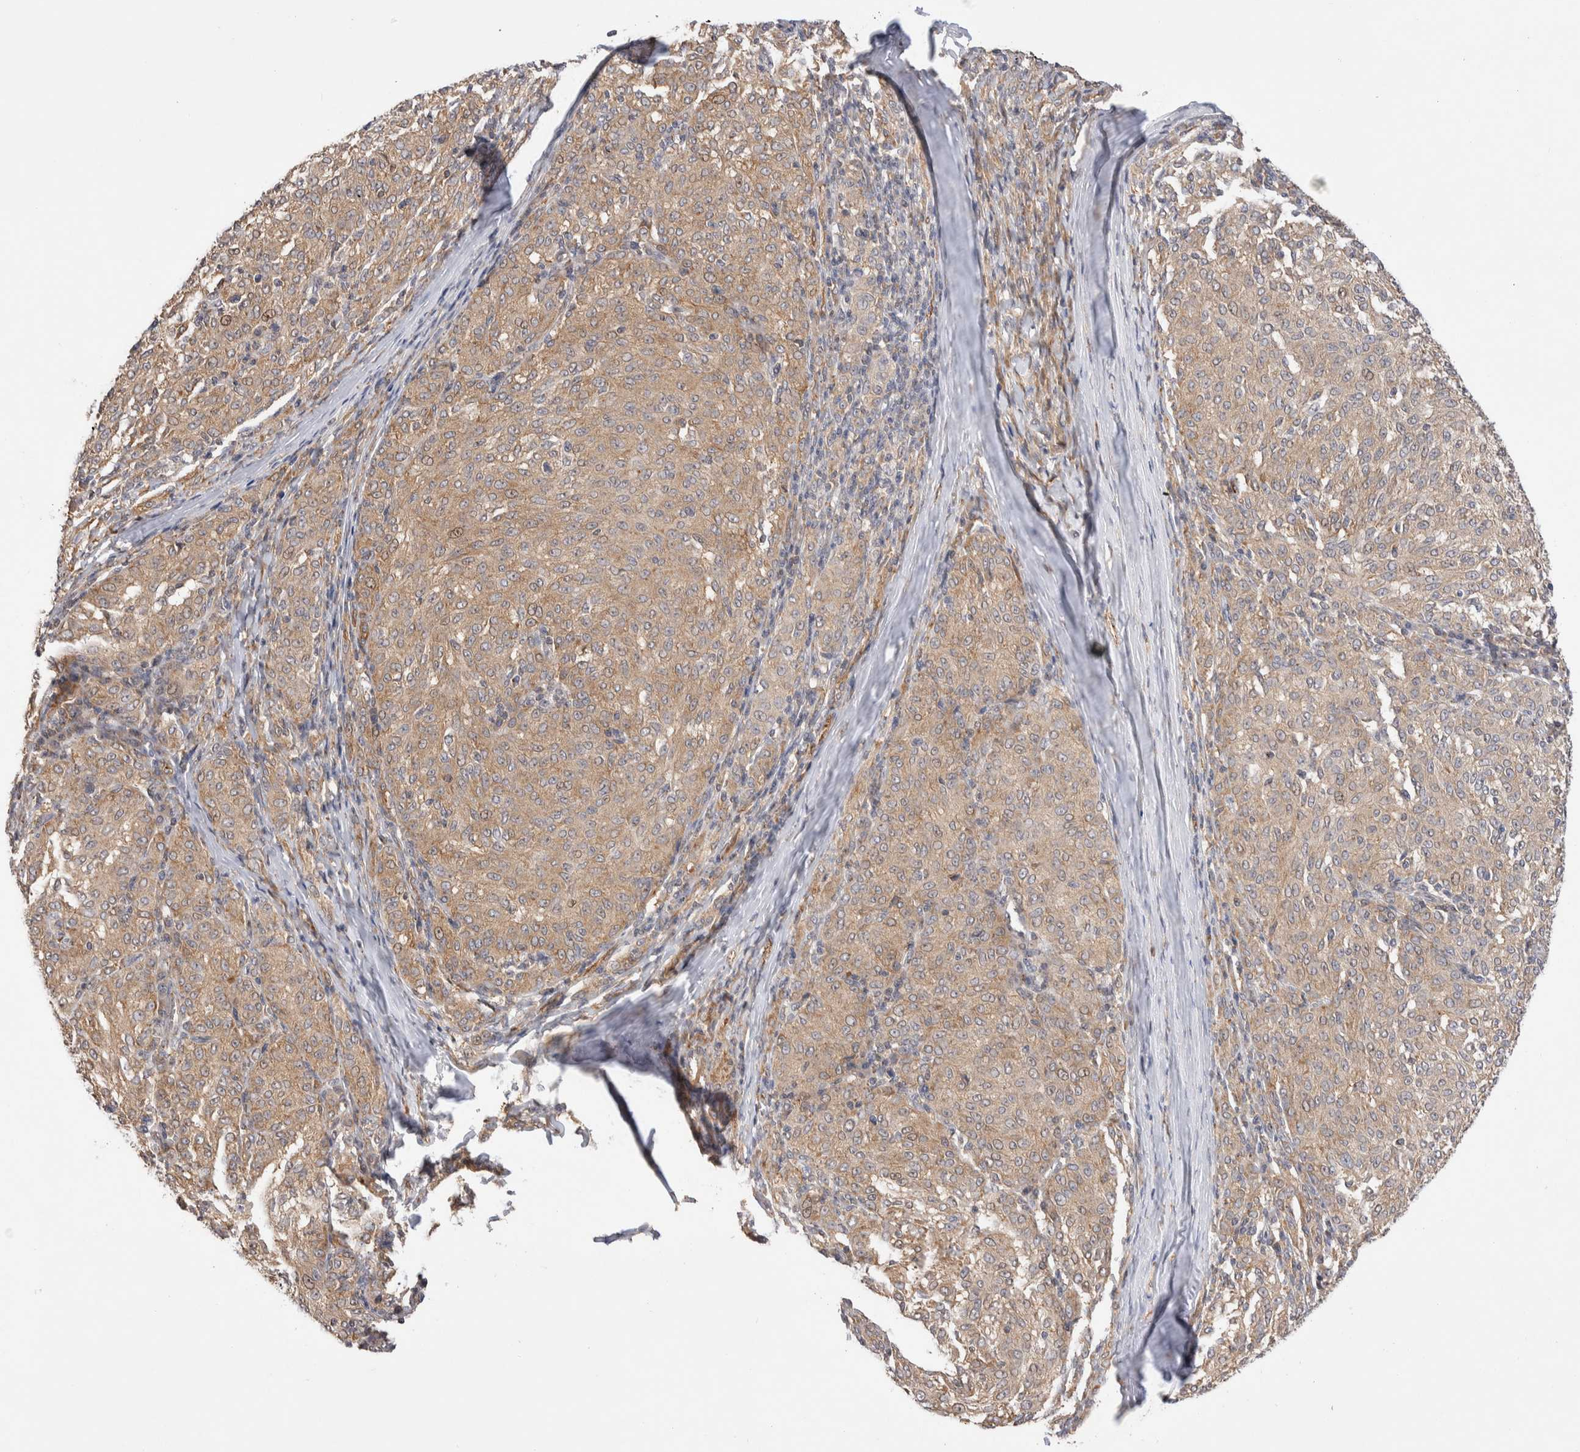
{"staining": {"intensity": "weak", "quantity": ">75%", "location": "cytoplasmic/membranous"}, "tissue": "melanoma", "cell_type": "Tumor cells", "image_type": "cancer", "snomed": [{"axis": "morphology", "description": "Malignant melanoma, NOS"}, {"axis": "topography", "description": "Skin"}], "caption": "Melanoma tissue demonstrates weak cytoplasmic/membranous staining in approximately >75% of tumor cells (DAB IHC, brown staining for protein, blue staining for nuclei).", "gene": "NSMAF", "patient": {"sex": "female", "age": 72}}